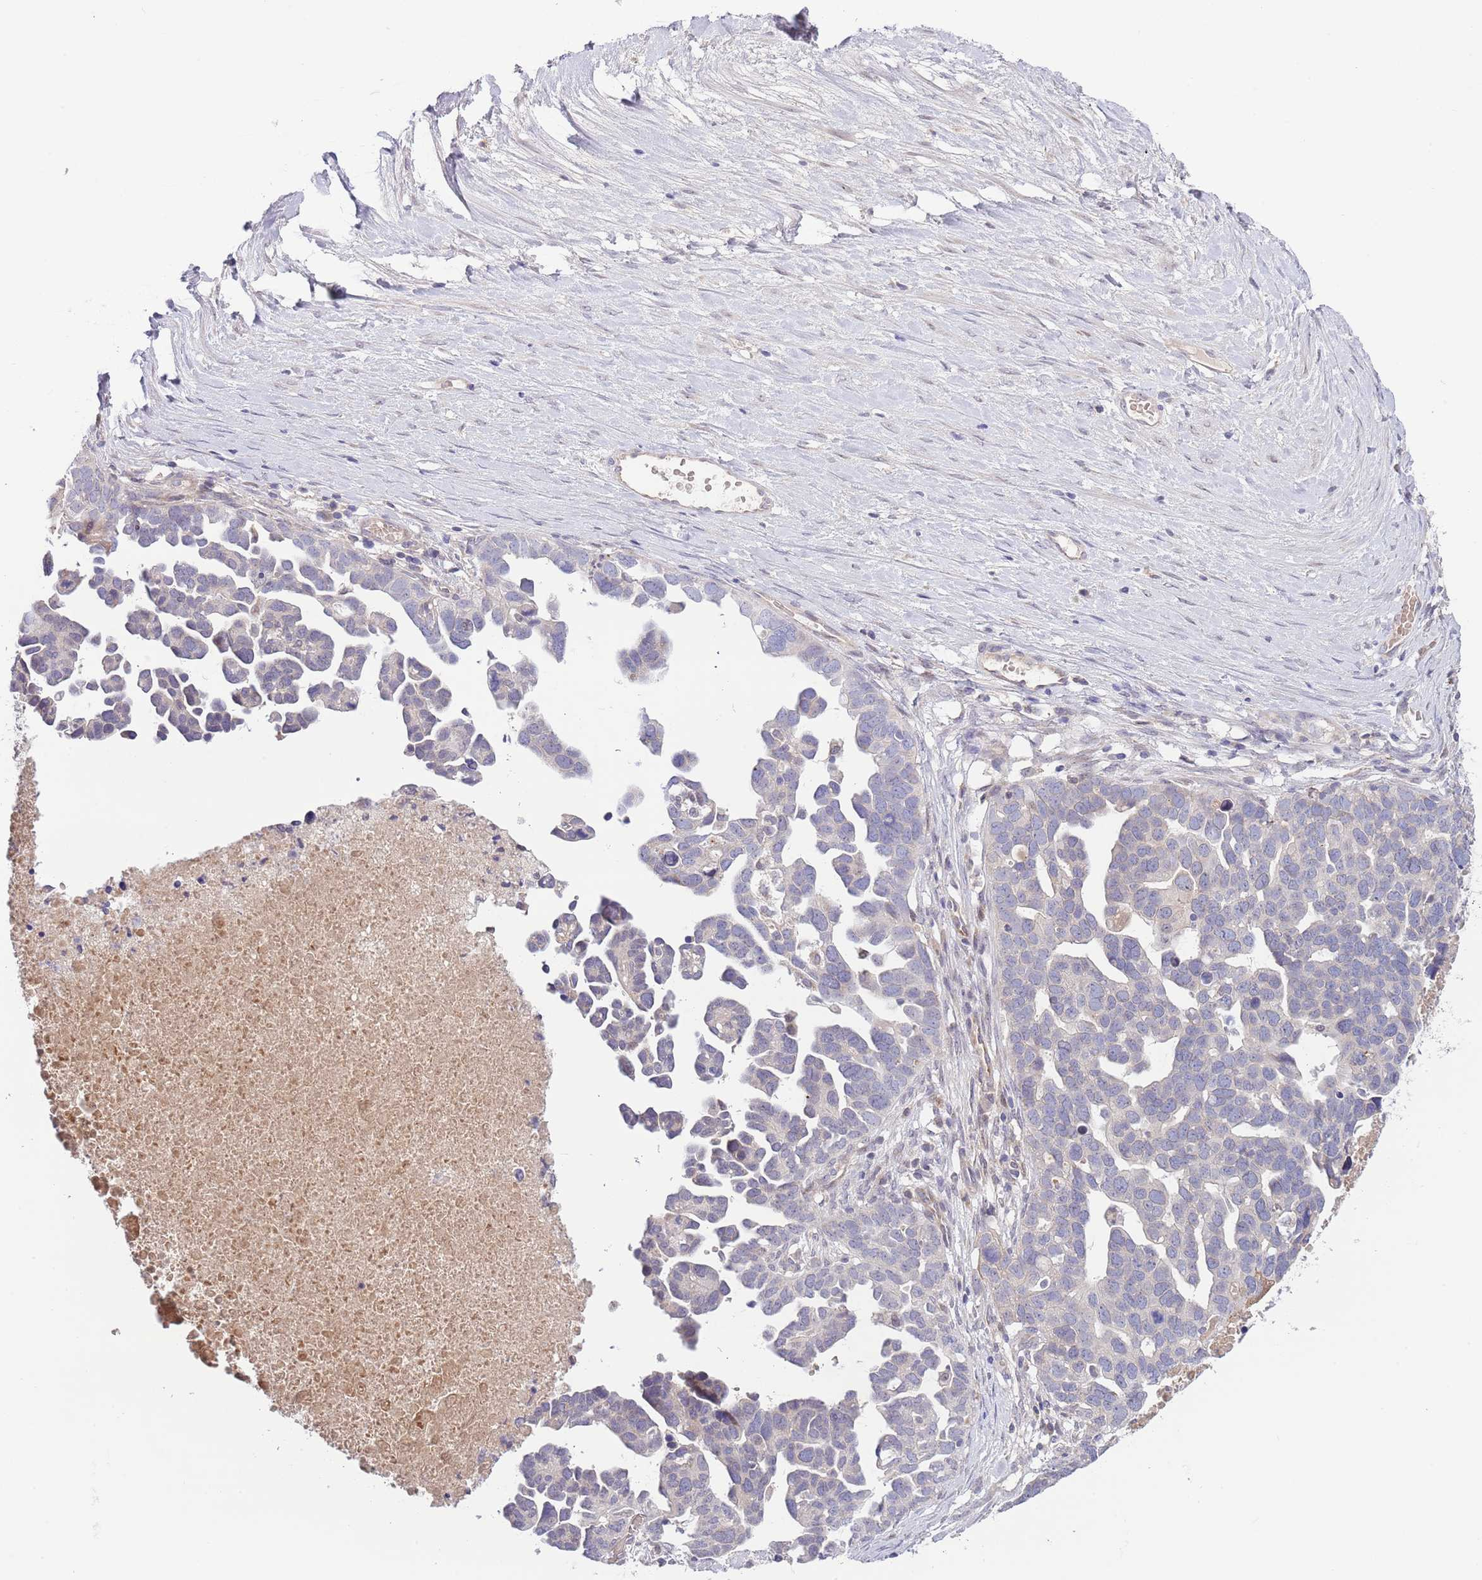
{"staining": {"intensity": "negative", "quantity": "none", "location": "none"}, "tissue": "ovarian cancer", "cell_type": "Tumor cells", "image_type": "cancer", "snomed": [{"axis": "morphology", "description": "Cystadenocarcinoma, serous, NOS"}, {"axis": "topography", "description": "Ovary"}], "caption": "Immunohistochemistry micrograph of ovarian cancer stained for a protein (brown), which displays no staining in tumor cells. The staining is performed using DAB (3,3'-diaminobenzidine) brown chromogen with nuclei counter-stained in using hematoxylin.", "gene": "AP1S2", "patient": {"sex": "female", "age": 54}}